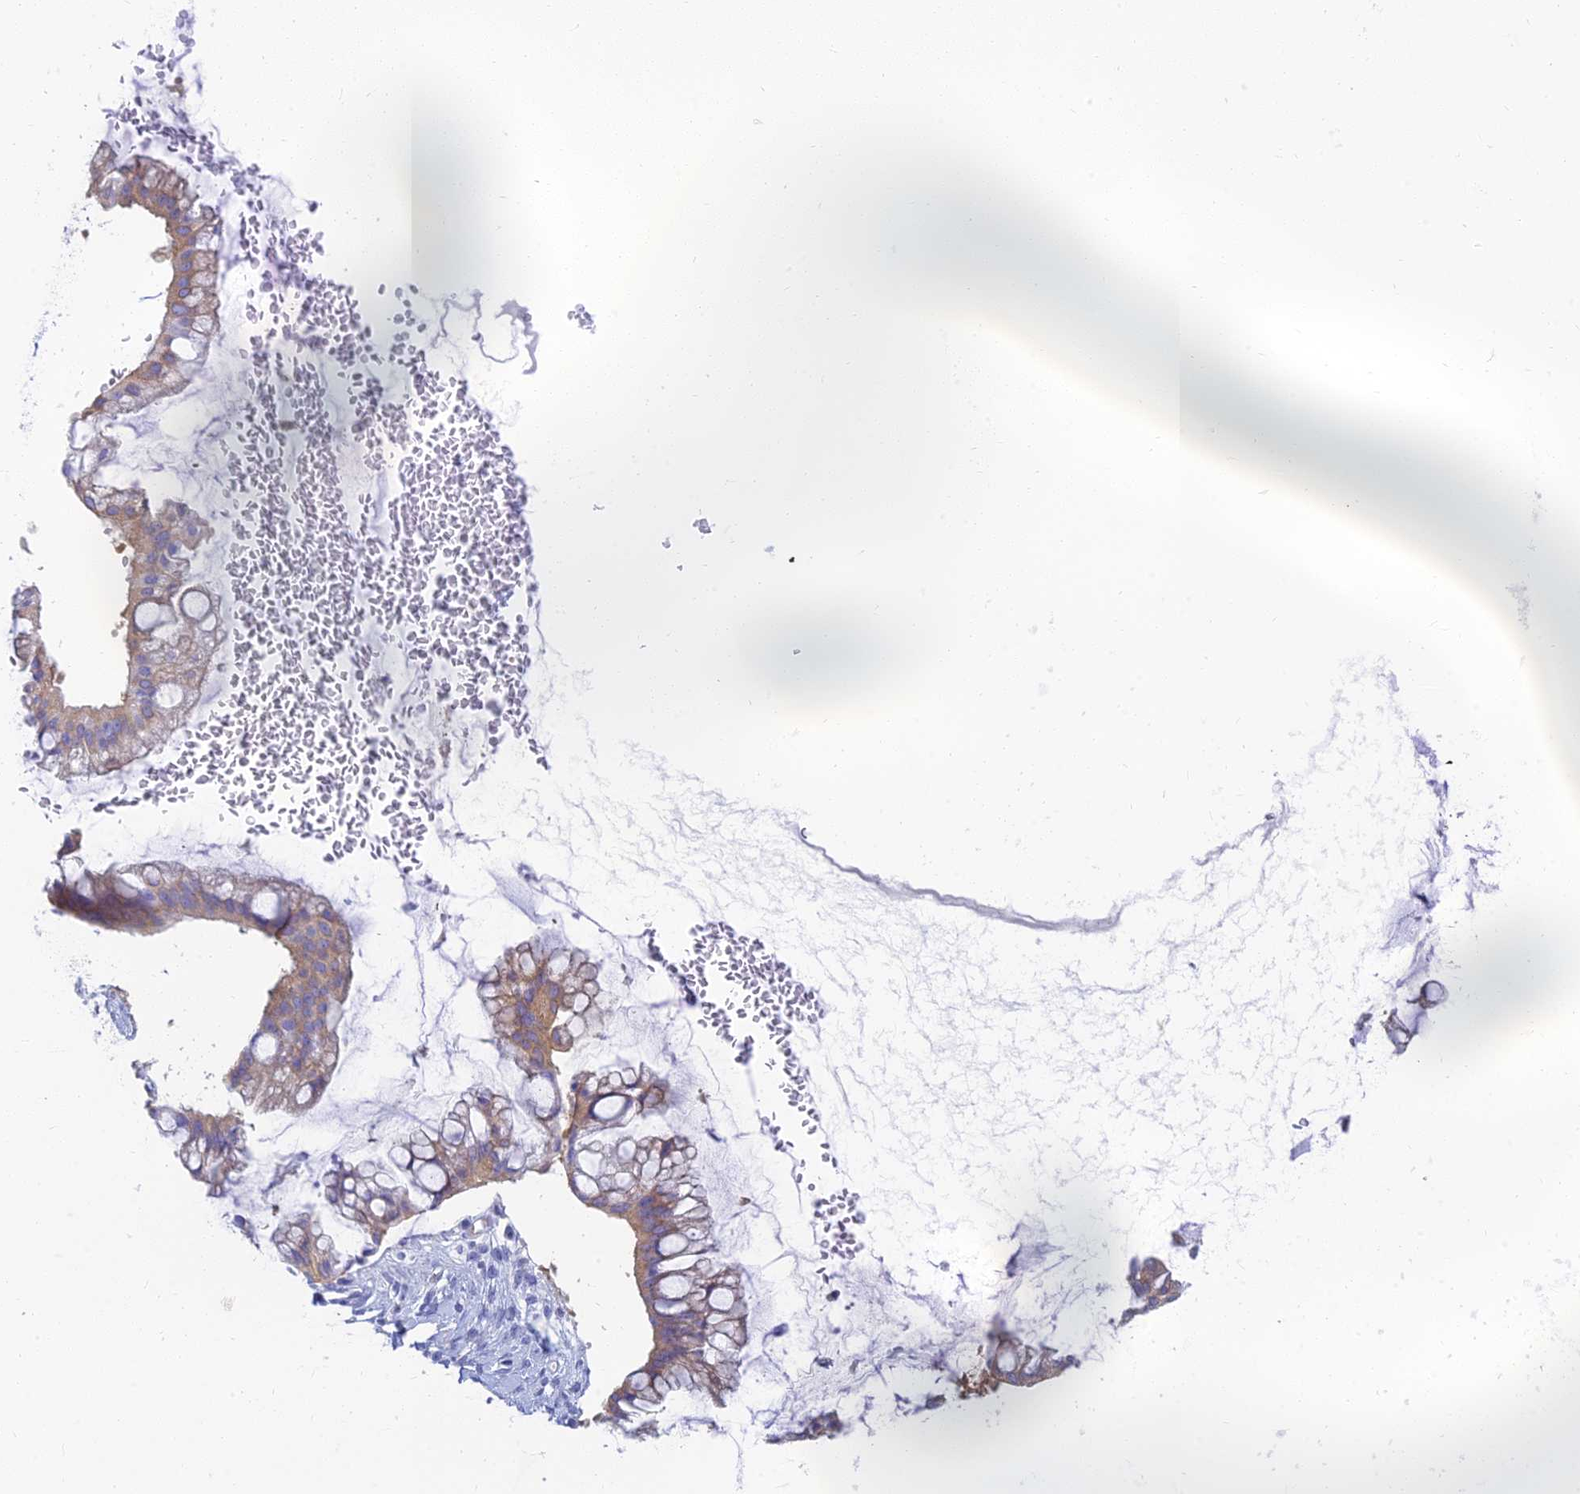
{"staining": {"intensity": "weak", "quantity": ">75%", "location": "cytoplasmic/membranous"}, "tissue": "ovarian cancer", "cell_type": "Tumor cells", "image_type": "cancer", "snomed": [{"axis": "morphology", "description": "Cystadenocarcinoma, mucinous, NOS"}, {"axis": "topography", "description": "Ovary"}], "caption": "This is an image of immunohistochemistry (IHC) staining of mucinous cystadenocarcinoma (ovarian), which shows weak expression in the cytoplasmic/membranous of tumor cells.", "gene": "STRN4", "patient": {"sex": "female", "age": 73}}